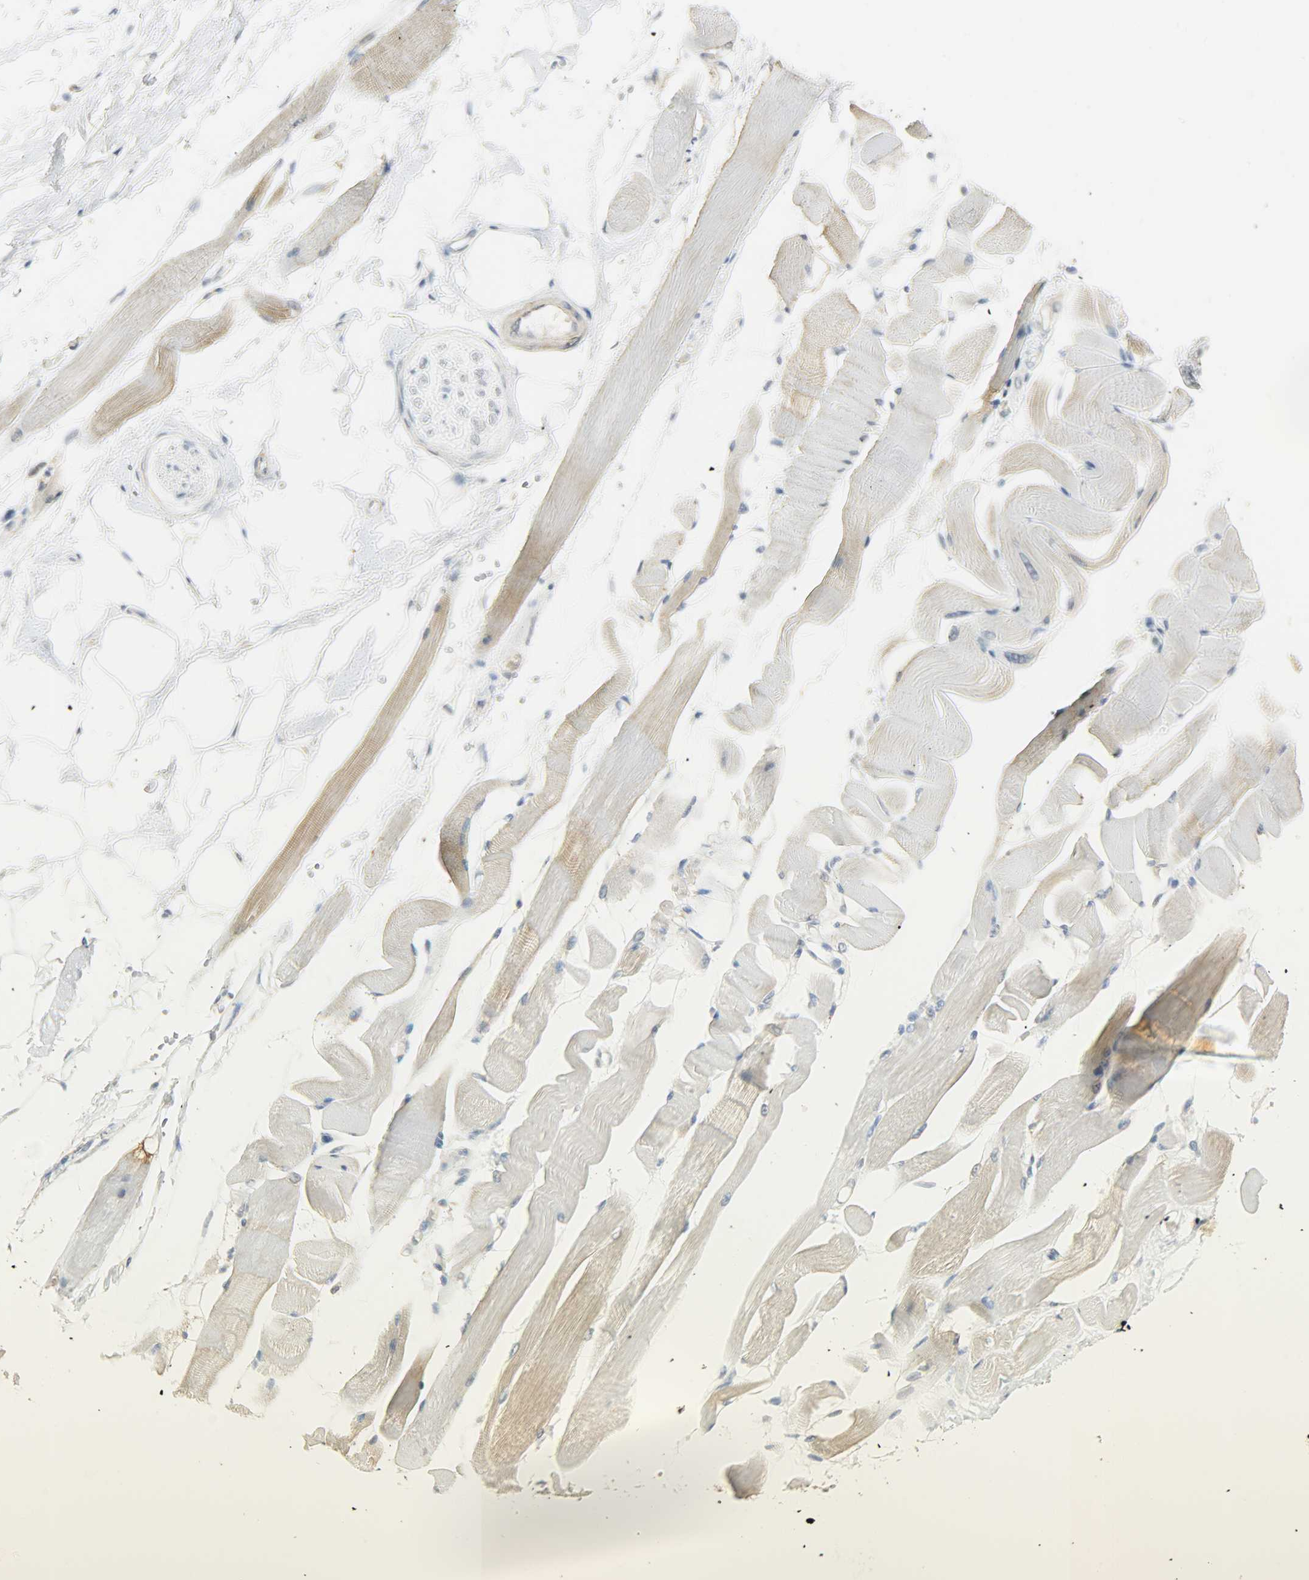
{"staining": {"intensity": "moderate", "quantity": ">75%", "location": "cytoplasmic/membranous"}, "tissue": "skeletal muscle", "cell_type": "Myocytes", "image_type": "normal", "snomed": [{"axis": "morphology", "description": "Normal tissue, NOS"}, {"axis": "topography", "description": "Skeletal muscle"}, {"axis": "topography", "description": "Peripheral nerve tissue"}], "caption": "Myocytes reveal moderate cytoplasmic/membranous expression in approximately >75% of cells in unremarkable skeletal muscle. The staining is performed using DAB brown chromogen to label protein expression. The nuclei are counter-stained blue using hematoxylin.", "gene": "USP13", "patient": {"sex": "female", "age": 84}}